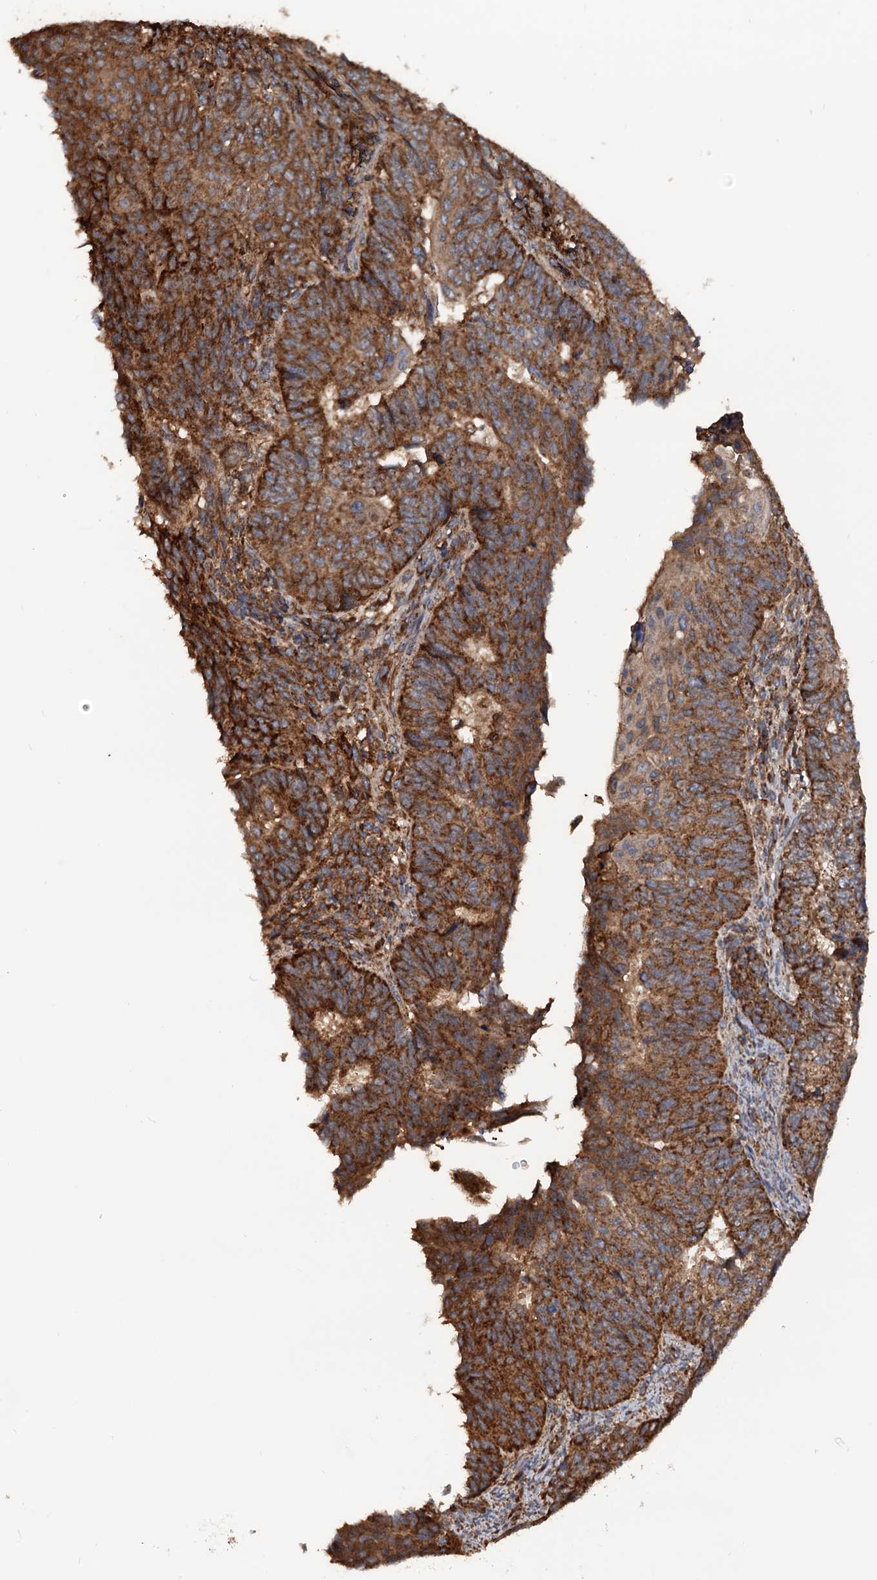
{"staining": {"intensity": "strong", "quantity": ">75%", "location": "cytoplasmic/membranous"}, "tissue": "endometrial cancer", "cell_type": "Tumor cells", "image_type": "cancer", "snomed": [{"axis": "morphology", "description": "Adenocarcinoma, NOS"}, {"axis": "topography", "description": "Endometrium"}], "caption": "Endometrial cancer tissue shows strong cytoplasmic/membranous positivity in about >75% of tumor cells", "gene": "MRPL42", "patient": {"sex": "female", "age": 32}}